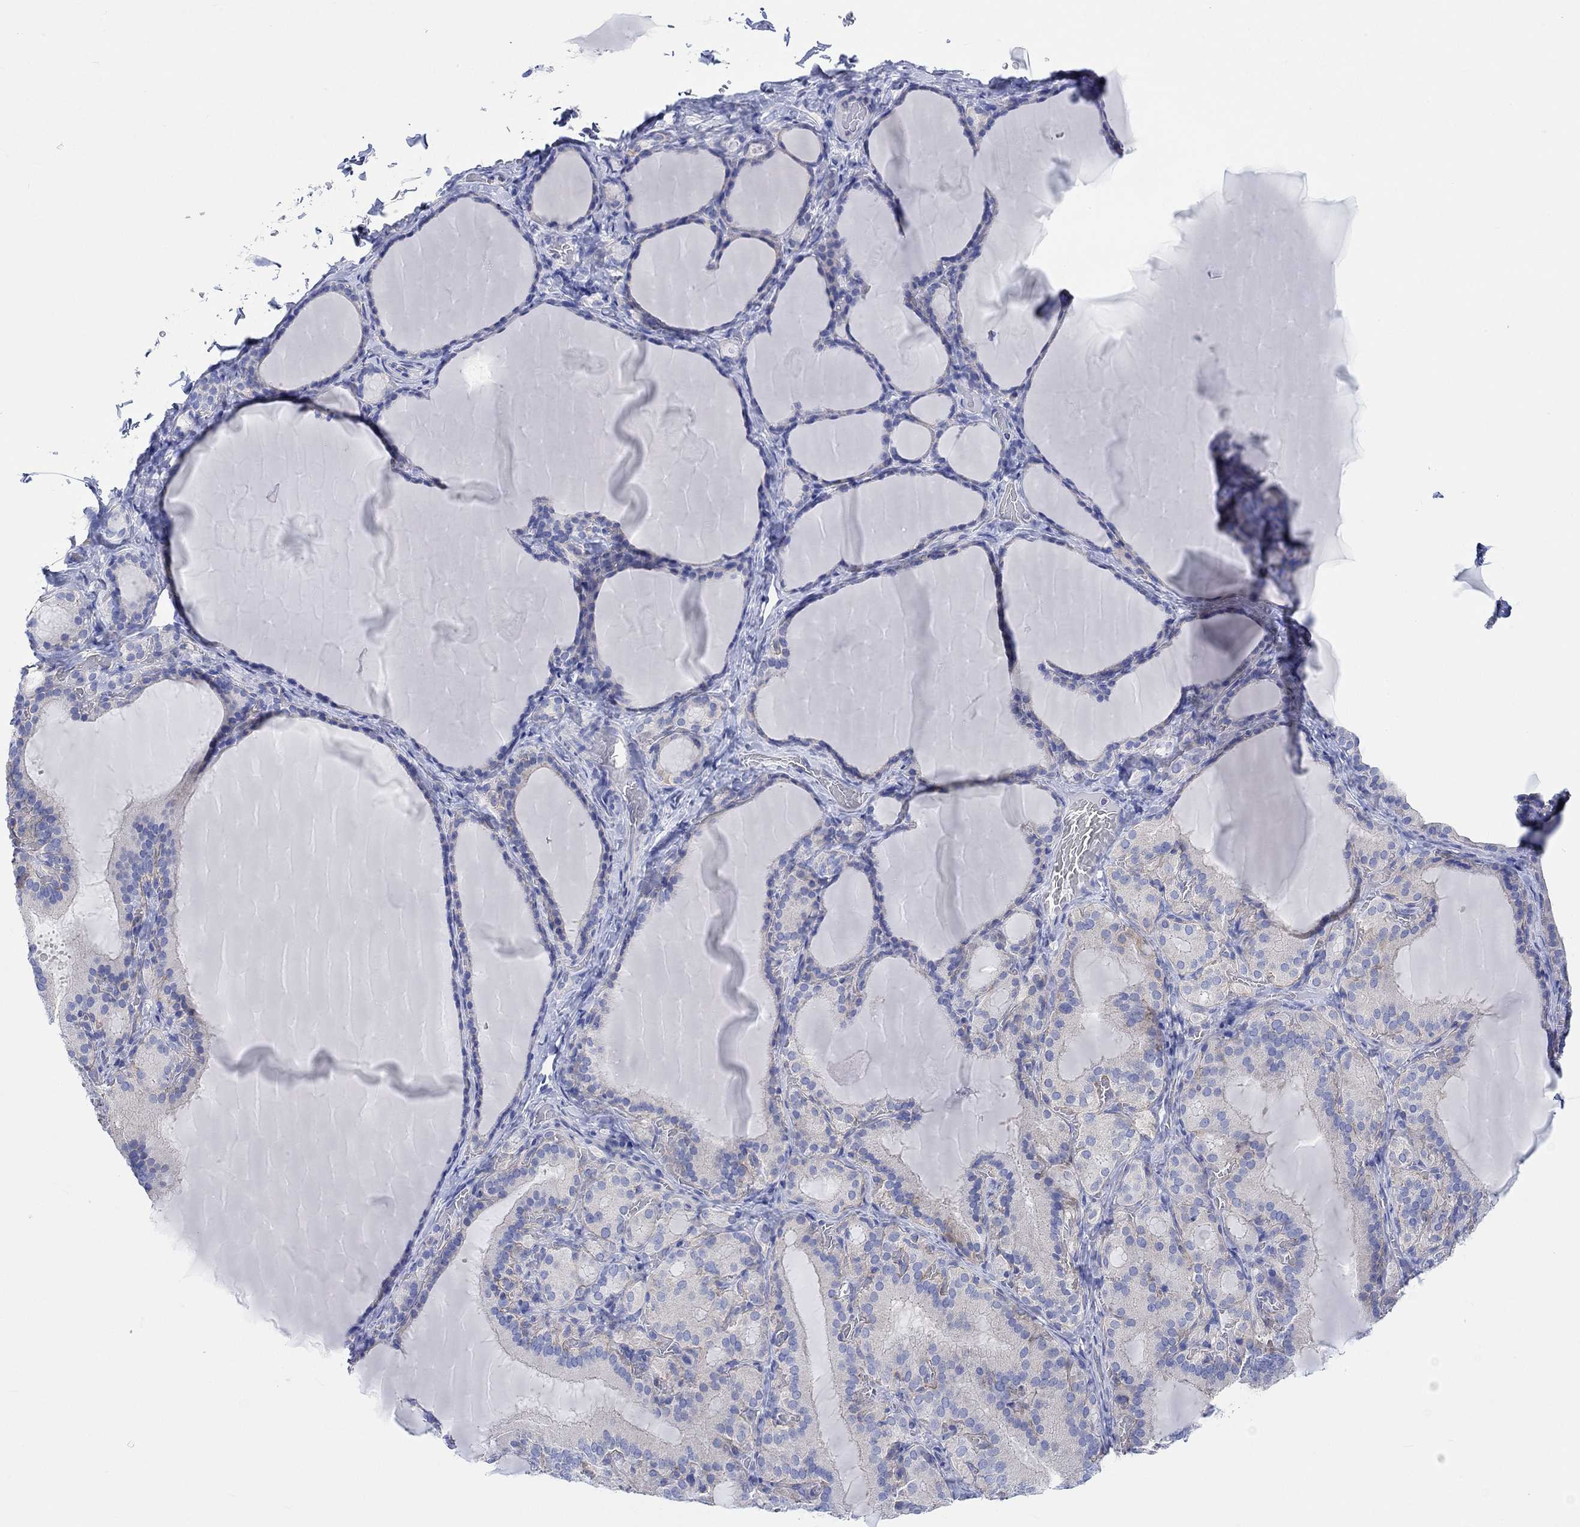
{"staining": {"intensity": "negative", "quantity": "none", "location": "none"}, "tissue": "thyroid gland", "cell_type": "Glandular cells", "image_type": "normal", "snomed": [{"axis": "morphology", "description": "Normal tissue, NOS"}, {"axis": "morphology", "description": "Hyperplasia, NOS"}, {"axis": "topography", "description": "Thyroid gland"}], "caption": "DAB immunohistochemical staining of unremarkable human thyroid gland reveals no significant staining in glandular cells.", "gene": "REEP6", "patient": {"sex": "female", "age": 27}}